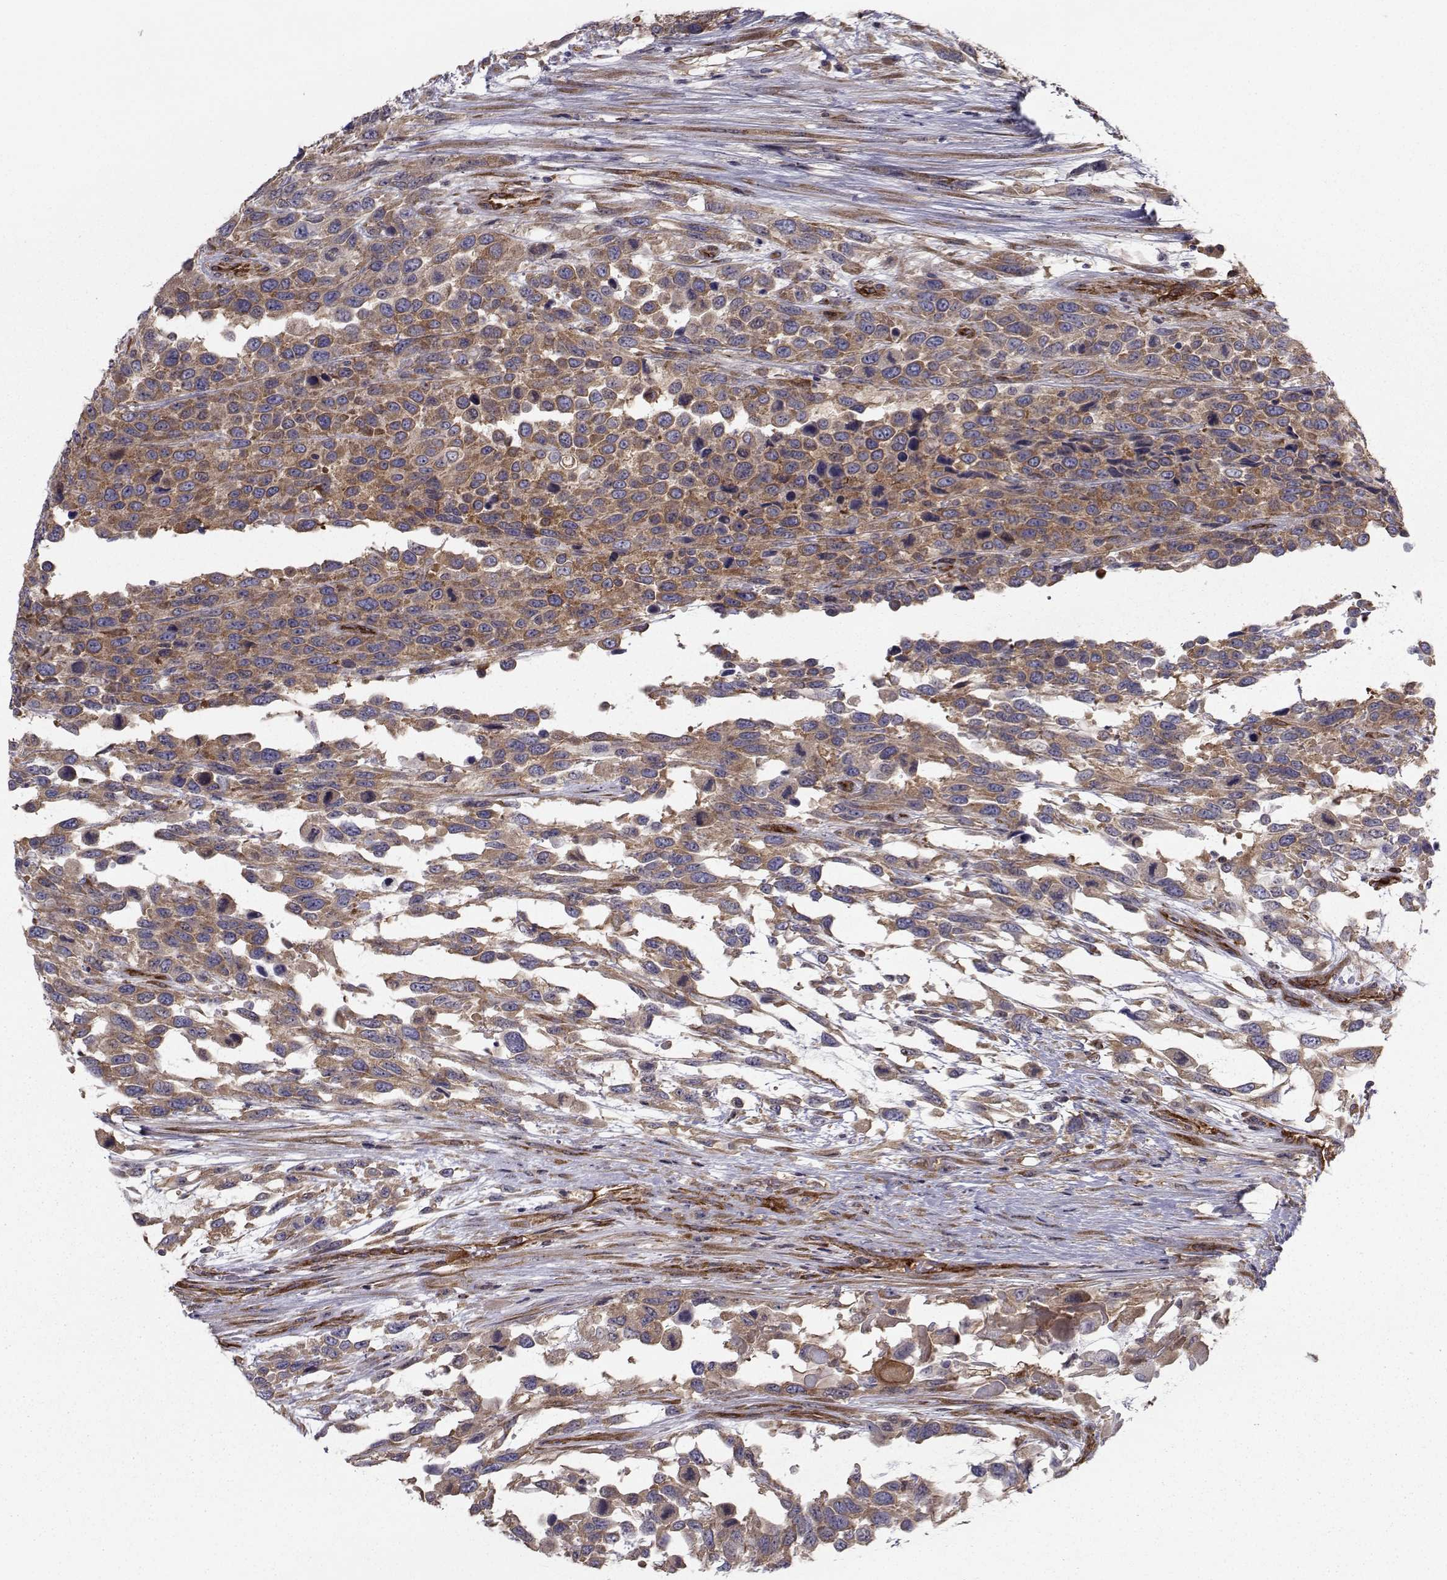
{"staining": {"intensity": "moderate", "quantity": ">75%", "location": "cytoplasmic/membranous"}, "tissue": "urothelial cancer", "cell_type": "Tumor cells", "image_type": "cancer", "snomed": [{"axis": "morphology", "description": "Urothelial carcinoma, High grade"}, {"axis": "topography", "description": "Urinary bladder"}], "caption": "A high-resolution histopathology image shows immunohistochemistry (IHC) staining of urothelial cancer, which displays moderate cytoplasmic/membranous expression in about >75% of tumor cells.", "gene": "TRIP10", "patient": {"sex": "female", "age": 70}}